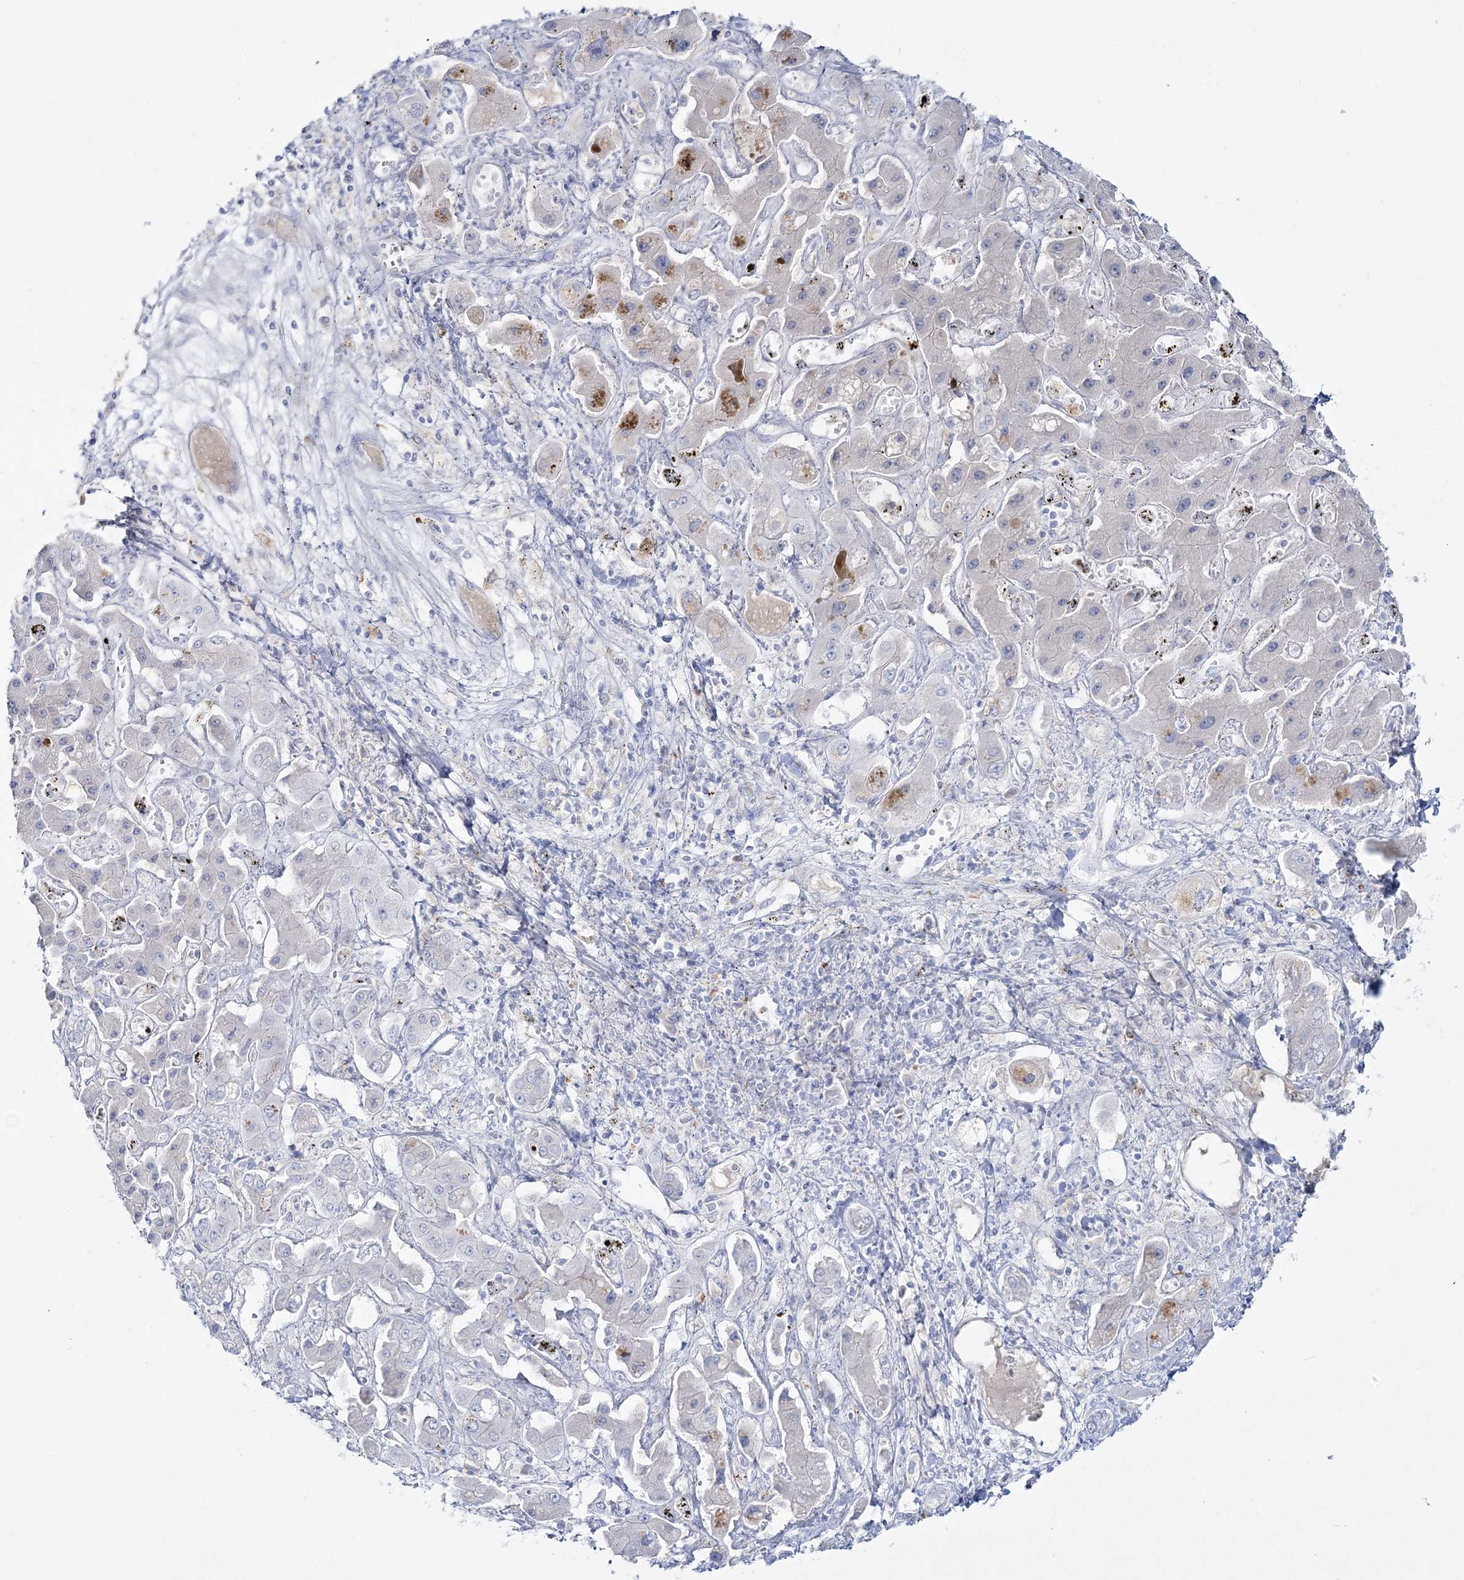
{"staining": {"intensity": "negative", "quantity": "none", "location": "none"}, "tissue": "liver cancer", "cell_type": "Tumor cells", "image_type": "cancer", "snomed": [{"axis": "morphology", "description": "Cholangiocarcinoma"}, {"axis": "topography", "description": "Liver"}], "caption": "This is a histopathology image of immunohistochemistry (IHC) staining of liver cholangiocarcinoma, which shows no positivity in tumor cells.", "gene": "WDSUB1", "patient": {"sex": "male", "age": 67}}